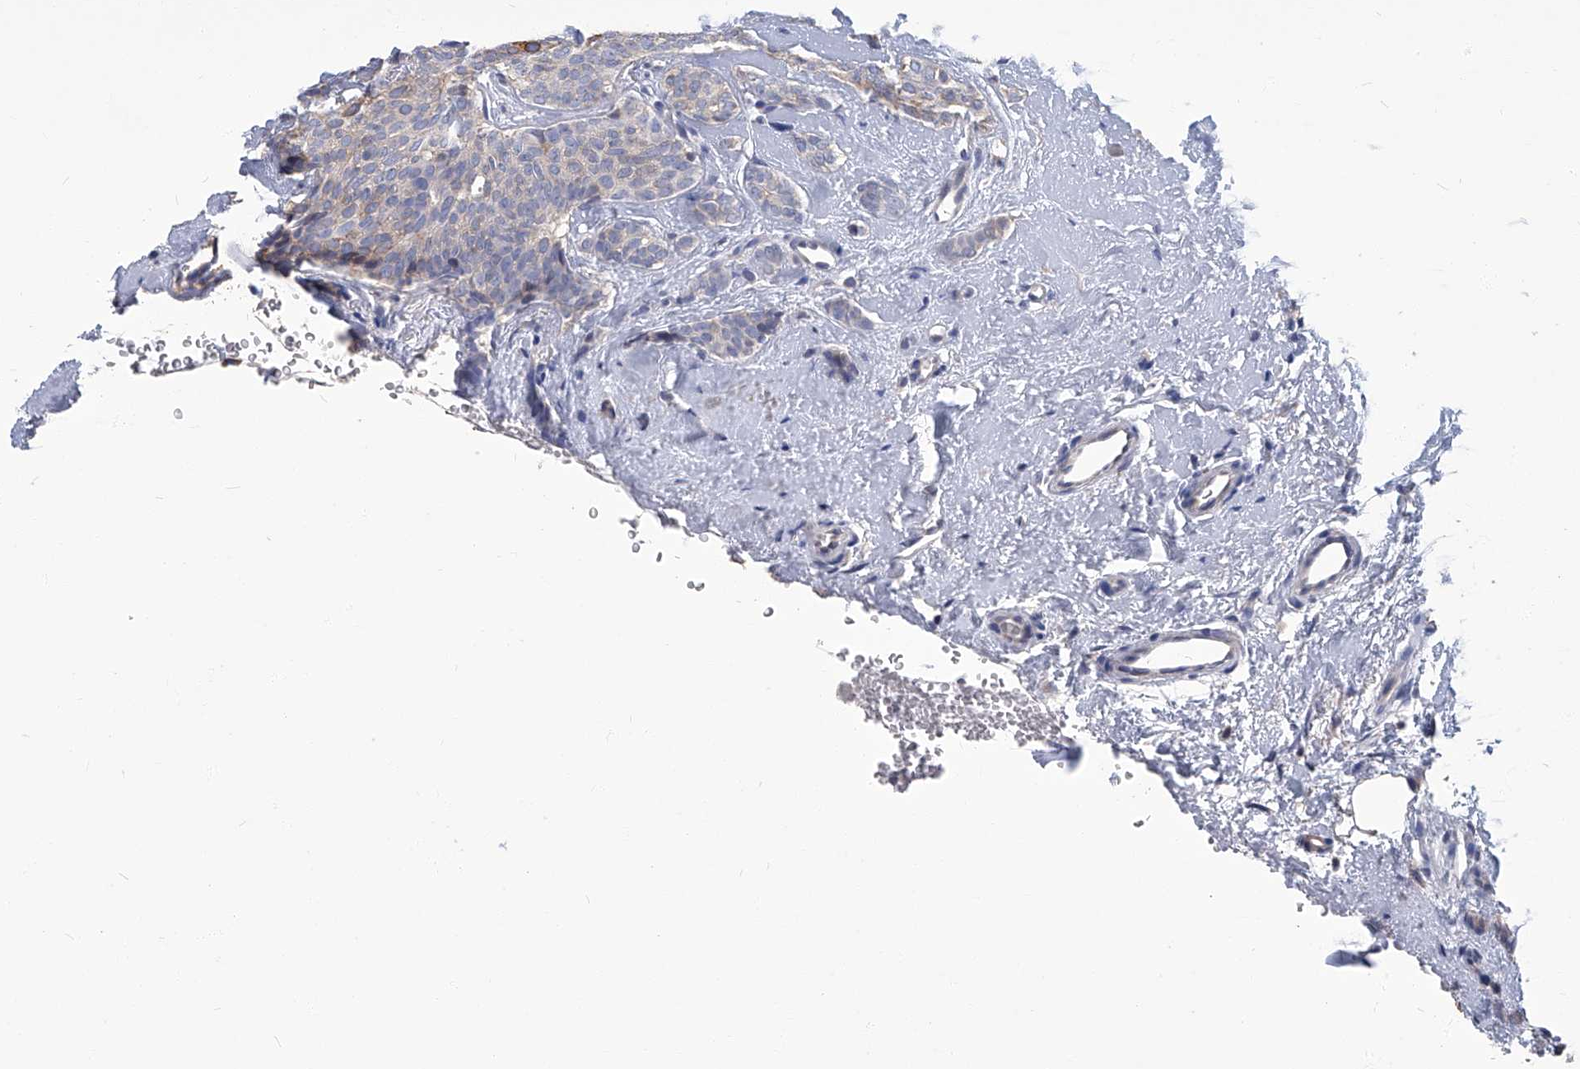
{"staining": {"intensity": "negative", "quantity": "none", "location": "none"}, "tissue": "breast cancer", "cell_type": "Tumor cells", "image_type": "cancer", "snomed": [{"axis": "morphology", "description": "Lobular carcinoma"}, {"axis": "topography", "description": "Skin"}, {"axis": "topography", "description": "Breast"}], "caption": "A micrograph of human breast cancer (lobular carcinoma) is negative for staining in tumor cells. (Stains: DAB (3,3'-diaminobenzidine) immunohistochemistry (IHC) with hematoxylin counter stain, Microscopy: brightfield microscopy at high magnification).", "gene": "TGFBR1", "patient": {"sex": "female", "age": 46}}